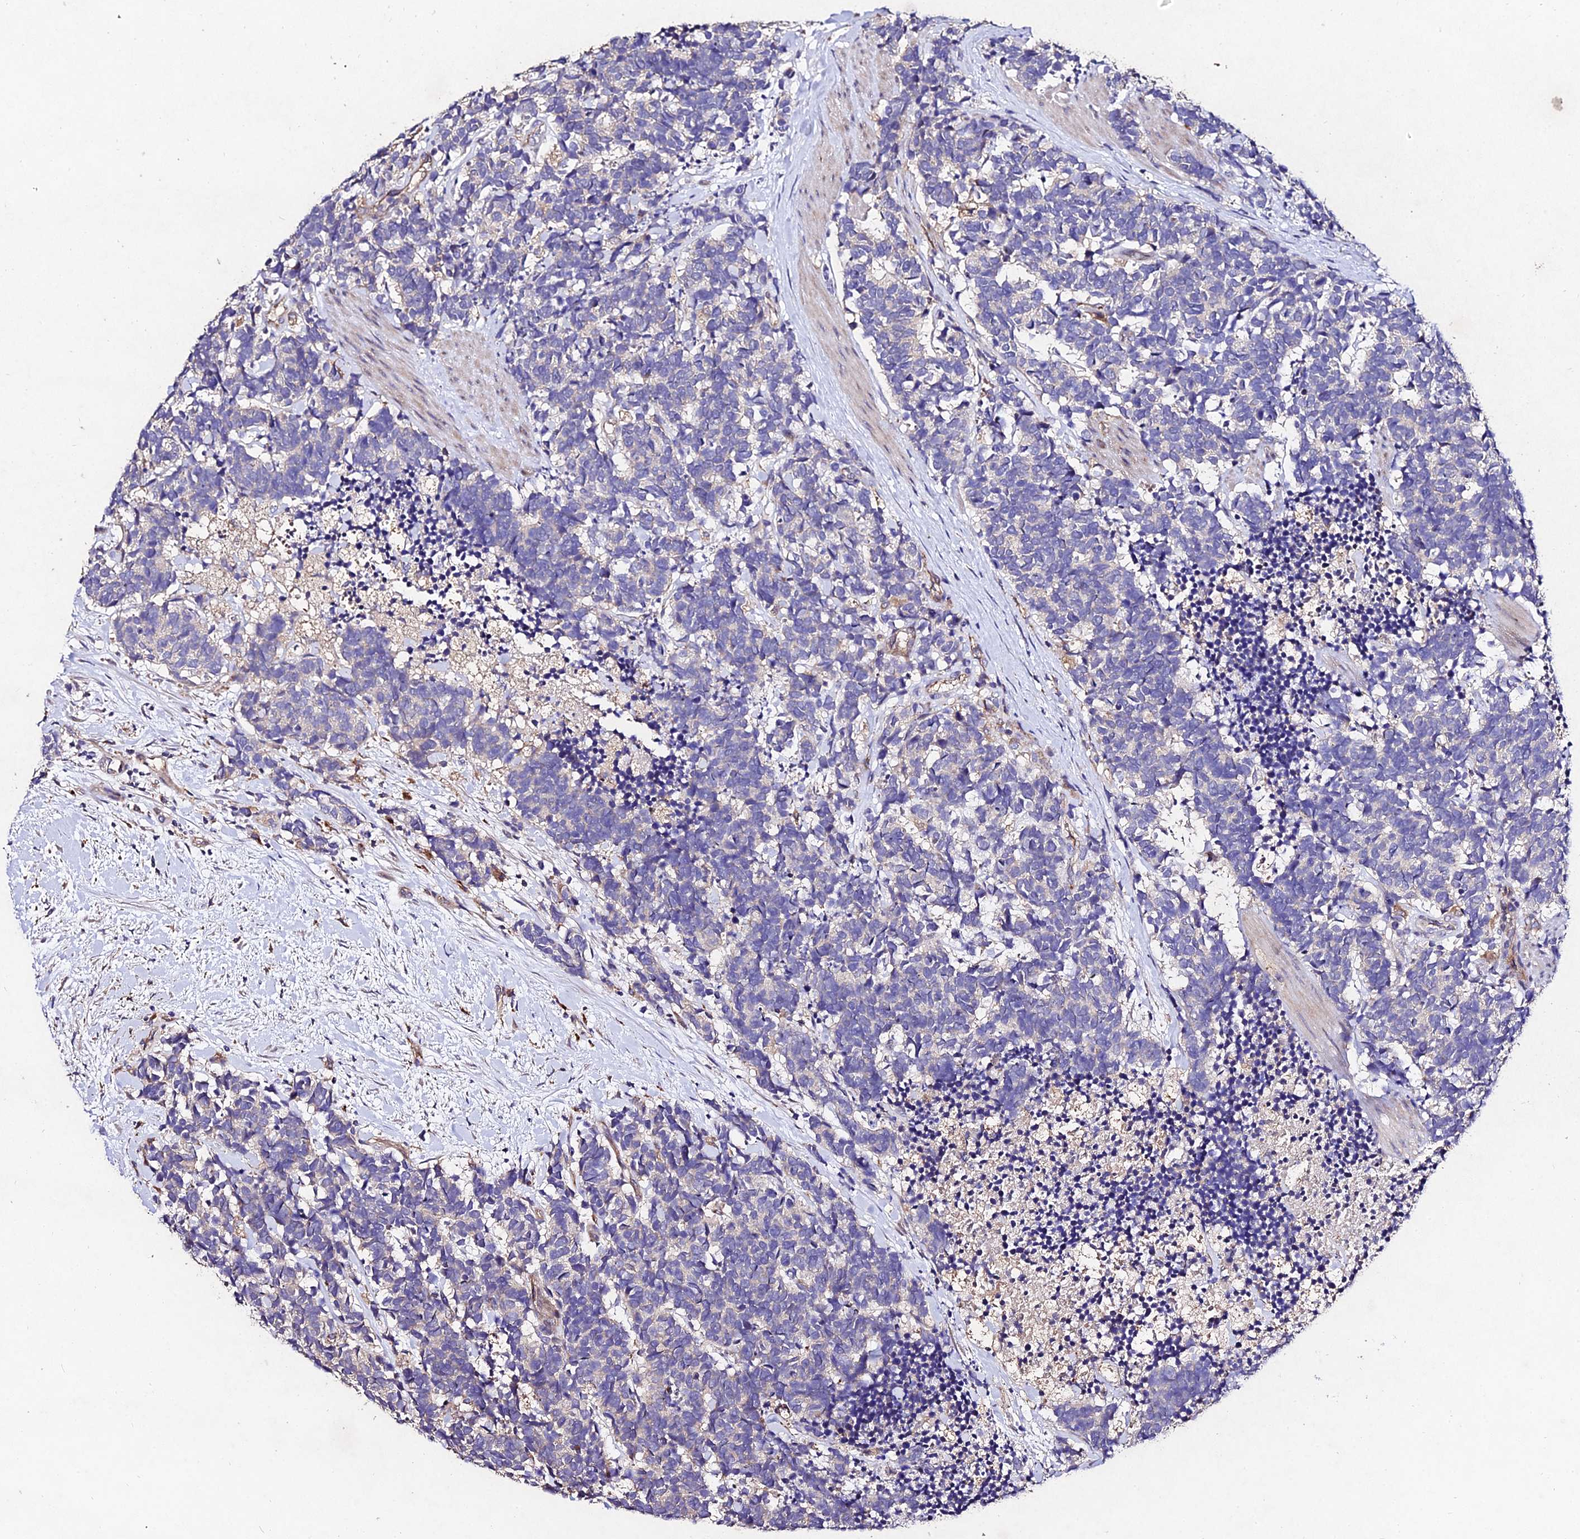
{"staining": {"intensity": "negative", "quantity": "none", "location": "none"}, "tissue": "carcinoid", "cell_type": "Tumor cells", "image_type": "cancer", "snomed": [{"axis": "morphology", "description": "Carcinoma, NOS"}, {"axis": "morphology", "description": "Carcinoid, malignant, NOS"}, {"axis": "topography", "description": "Prostate"}], "caption": "A micrograph of carcinoma stained for a protein reveals no brown staining in tumor cells.", "gene": "AP3M2", "patient": {"sex": "male", "age": 57}}